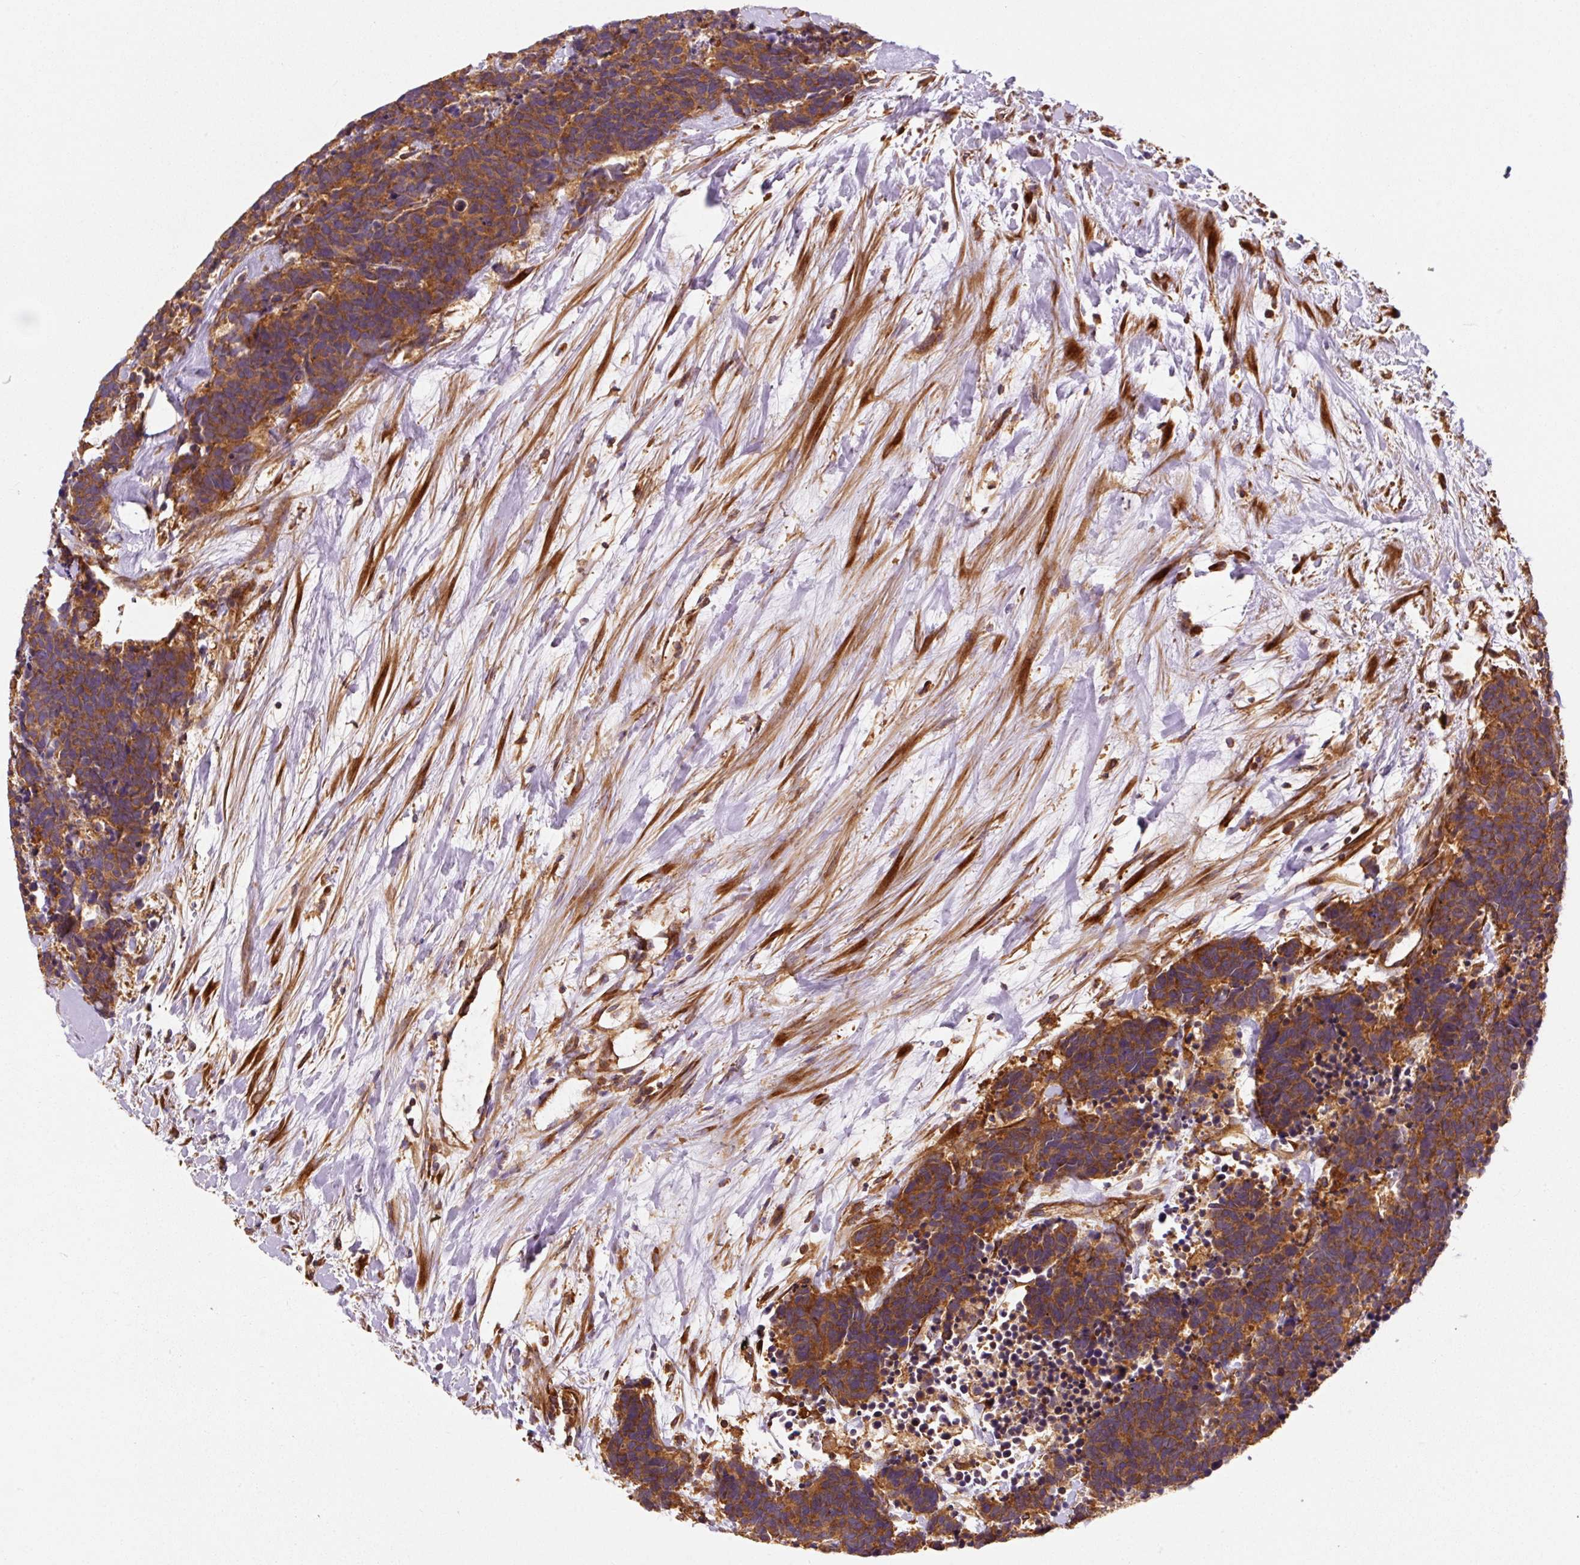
{"staining": {"intensity": "moderate", "quantity": ">75%", "location": "cytoplasmic/membranous"}, "tissue": "carcinoid", "cell_type": "Tumor cells", "image_type": "cancer", "snomed": [{"axis": "morphology", "description": "Carcinoma, NOS"}, {"axis": "morphology", "description": "Carcinoid, malignant, NOS"}, {"axis": "topography", "description": "Prostate"}], "caption": "Moderate cytoplasmic/membranous expression for a protein is present in approximately >75% of tumor cells of carcinoid using immunohistochemistry (IHC).", "gene": "EIF2S2", "patient": {"sex": "male", "age": 57}}